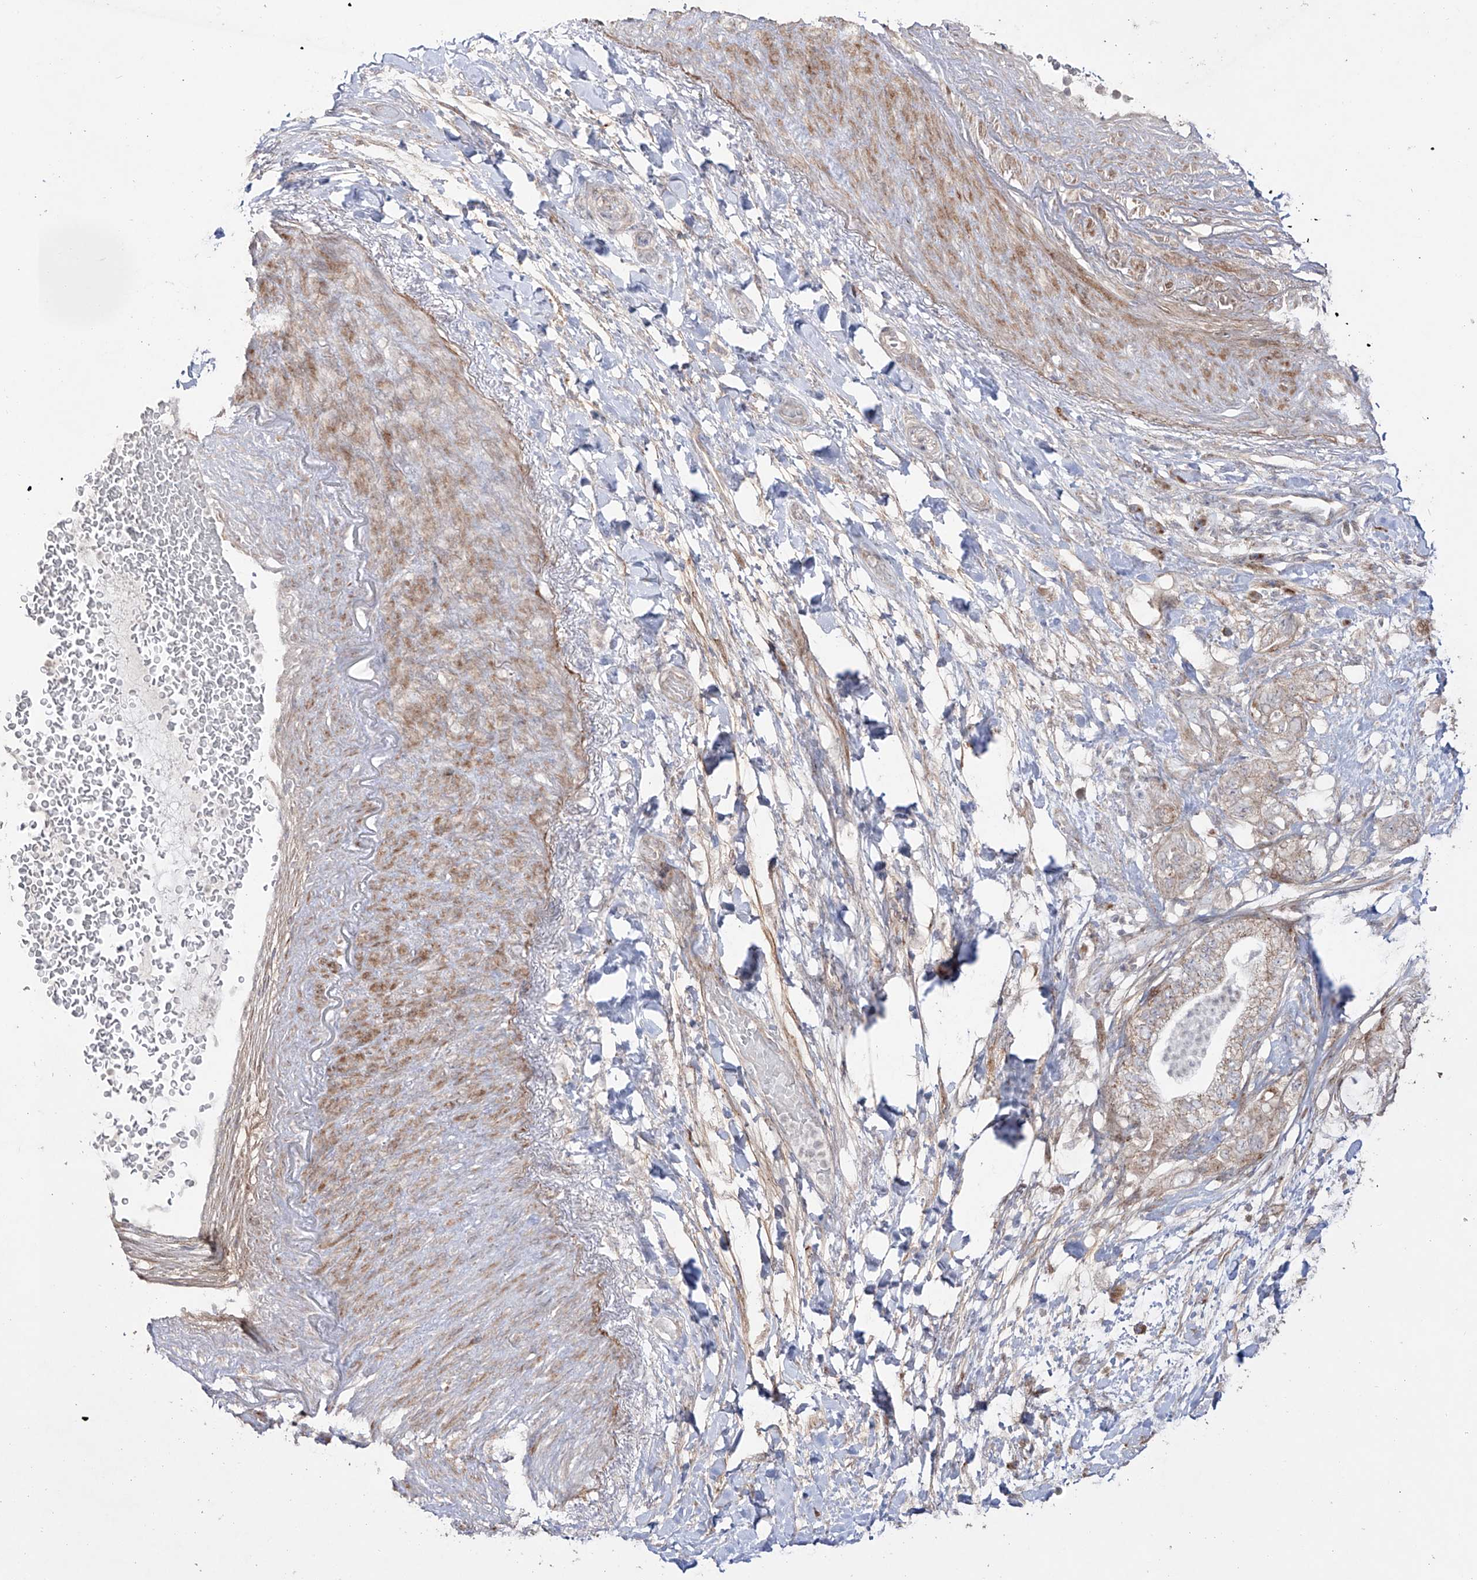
{"staining": {"intensity": "moderate", "quantity": ">75%", "location": "cytoplasmic/membranous"}, "tissue": "pancreatic cancer", "cell_type": "Tumor cells", "image_type": "cancer", "snomed": [{"axis": "morphology", "description": "Adenocarcinoma, NOS"}, {"axis": "topography", "description": "Pancreas"}], "caption": "Human adenocarcinoma (pancreatic) stained with a brown dye displays moderate cytoplasmic/membranous positive expression in about >75% of tumor cells.", "gene": "YKT6", "patient": {"sex": "female", "age": 73}}